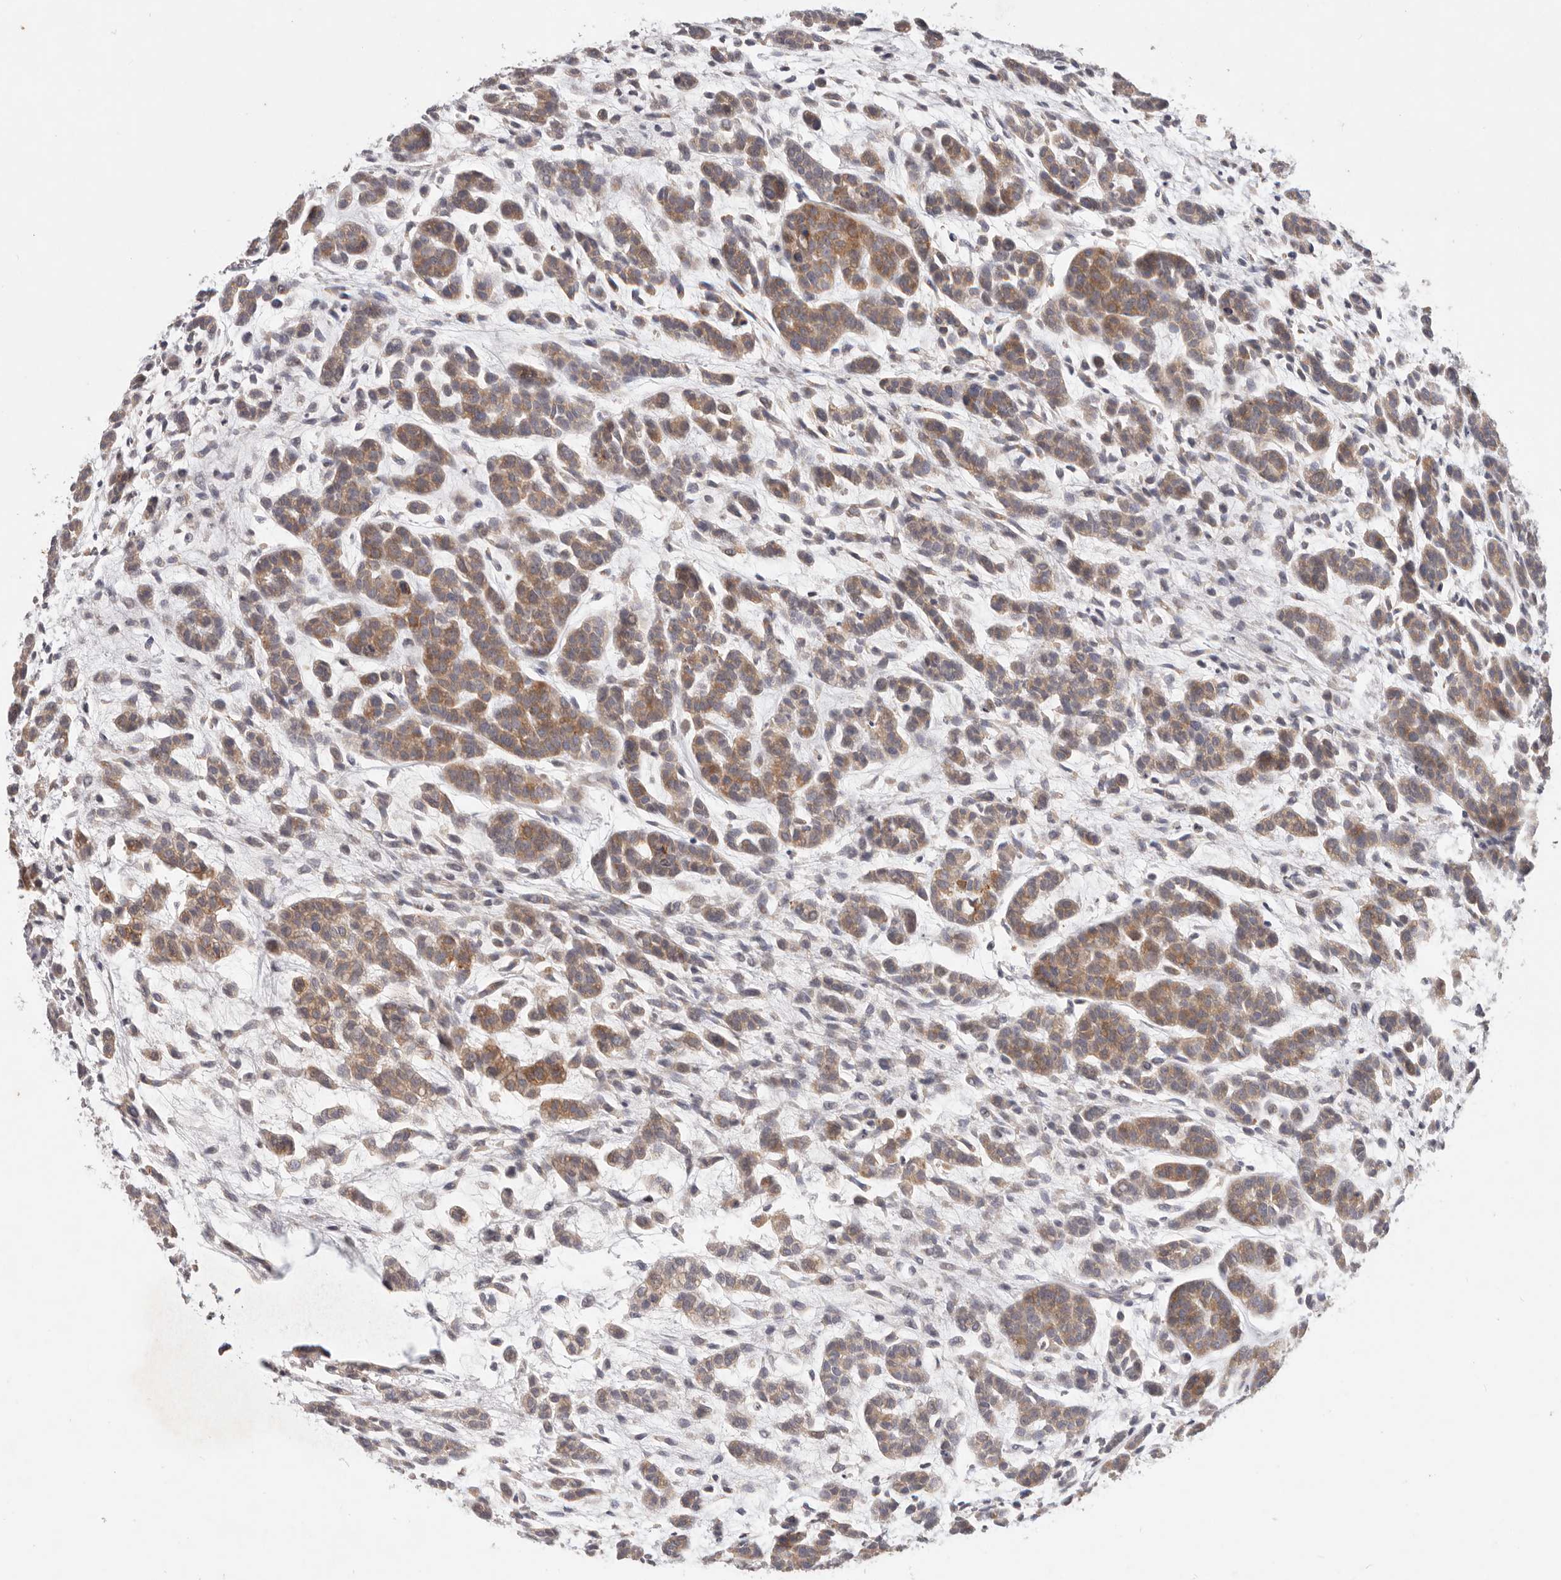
{"staining": {"intensity": "moderate", "quantity": ">75%", "location": "cytoplasmic/membranous"}, "tissue": "head and neck cancer", "cell_type": "Tumor cells", "image_type": "cancer", "snomed": [{"axis": "morphology", "description": "Adenocarcinoma, NOS"}, {"axis": "morphology", "description": "Adenoma, NOS"}, {"axis": "topography", "description": "Head-Neck"}], "caption": "A high-resolution micrograph shows immunohistochemistry staining of head and neck adenocarcinoma, which displays moderate cytoplasmic/membranous expression in about >75% of tumor cells.", "gene": "WDR77", "patient": {"sex": "female", "age": 55}}